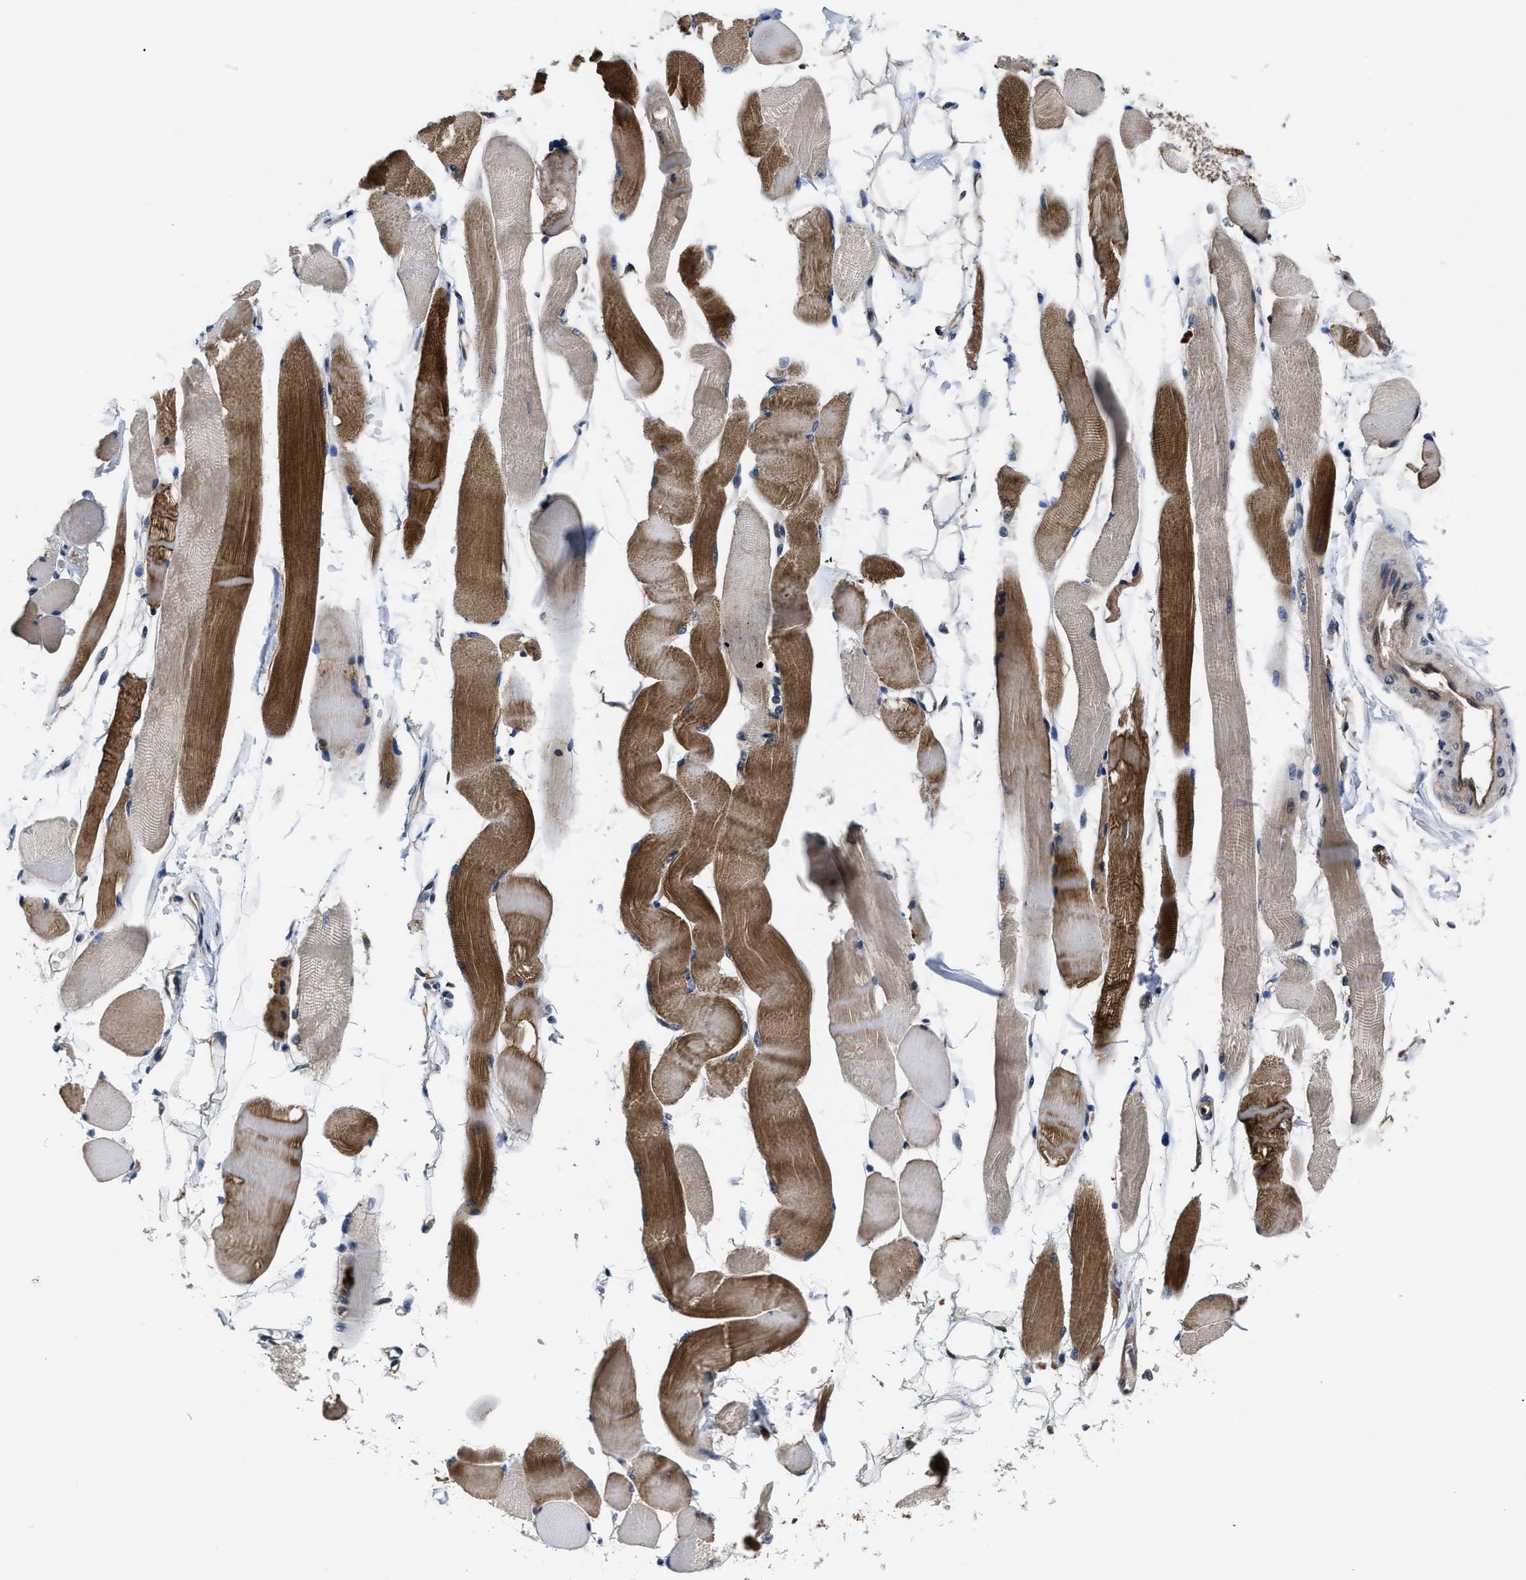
{"staining": {"intensity": "strong", "quantity": "25%-75%", "location": "cytoplasmic/membranous"}, "tissue": "skeletal muscle", "cell_type": "Myocytes", "image_type": "normal", "snomed": [{"axis": "morphology", "description": "Normal tissue, NOS"}, {"axis": "topography", "description": "Skeletal muscle"}, {"axis": "topography", "description": "Peripheral nerve tissue"}], "caption": "Skeletal muscle stained with a brown dye shows strong cytoplasmic/membranous positive staining in approximately 25%-75% of myocytes.", "gene": "DNAJC14", "patient": {"sex": "female", "age": 84}}